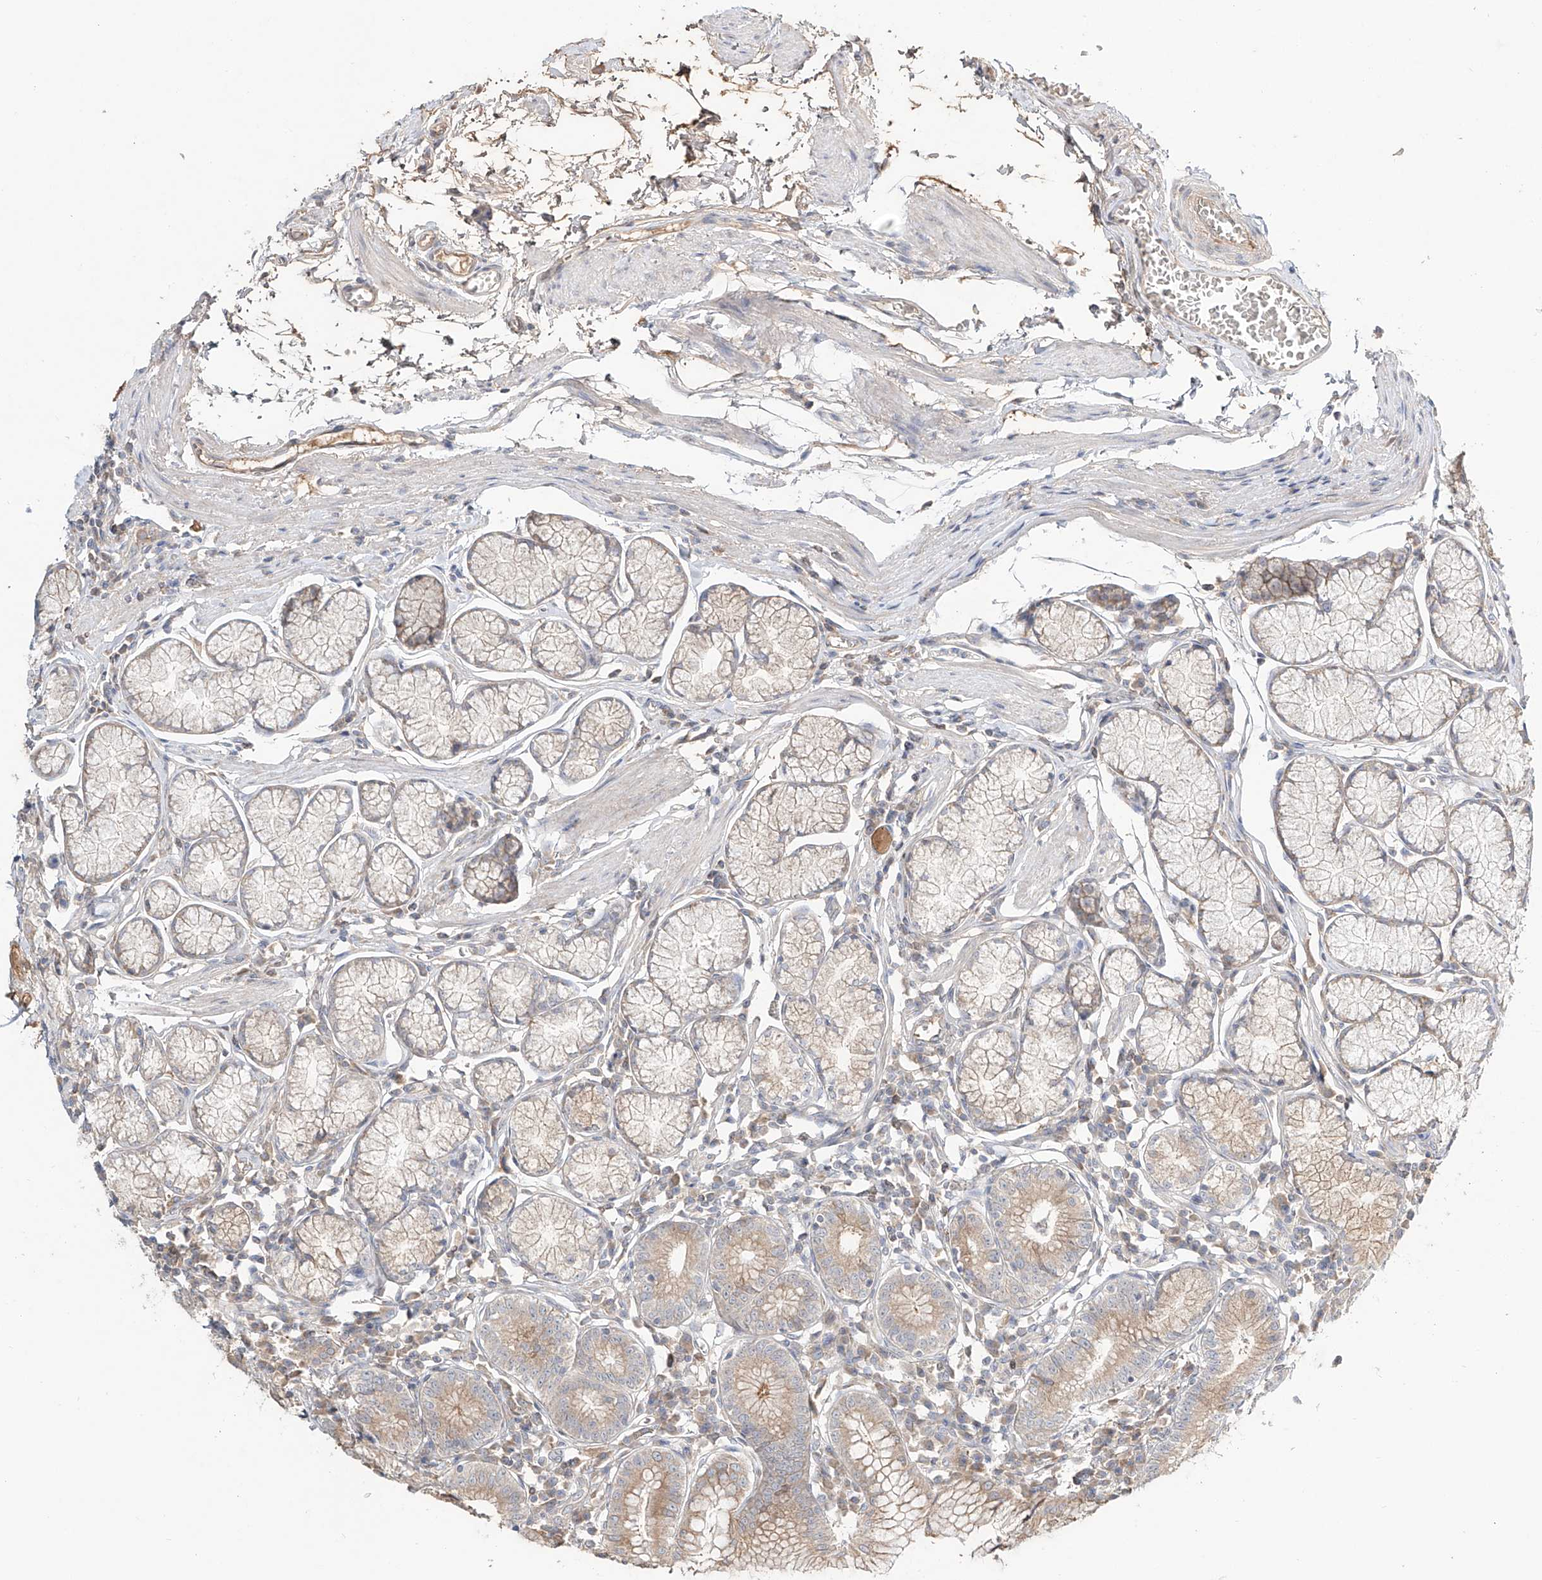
{"staining": {"intensity": "moderate", "quantity": "25%-75%", "location": "cytoplasmic/membranous"}, "tissue": "stomach", "cell_type": "Glandular cells", "image_type": "normal", "snomed": [{"axis": "morphology", "description": "Normal tissue, NOS"}, {"axis": "topography", "description": "Stomach"}], "caption": "High-magnification brightfield microscopy of unremarkable stomach stained with DAB (brown) and counterstained with hematoxylin (blue). glandular cells exhibit moderate cytoplasmic/membranous positivity is identified in approximately25%-75% of cells.", "gene": "ERO1A", "patient": {"sex": "male", "age": 55}}